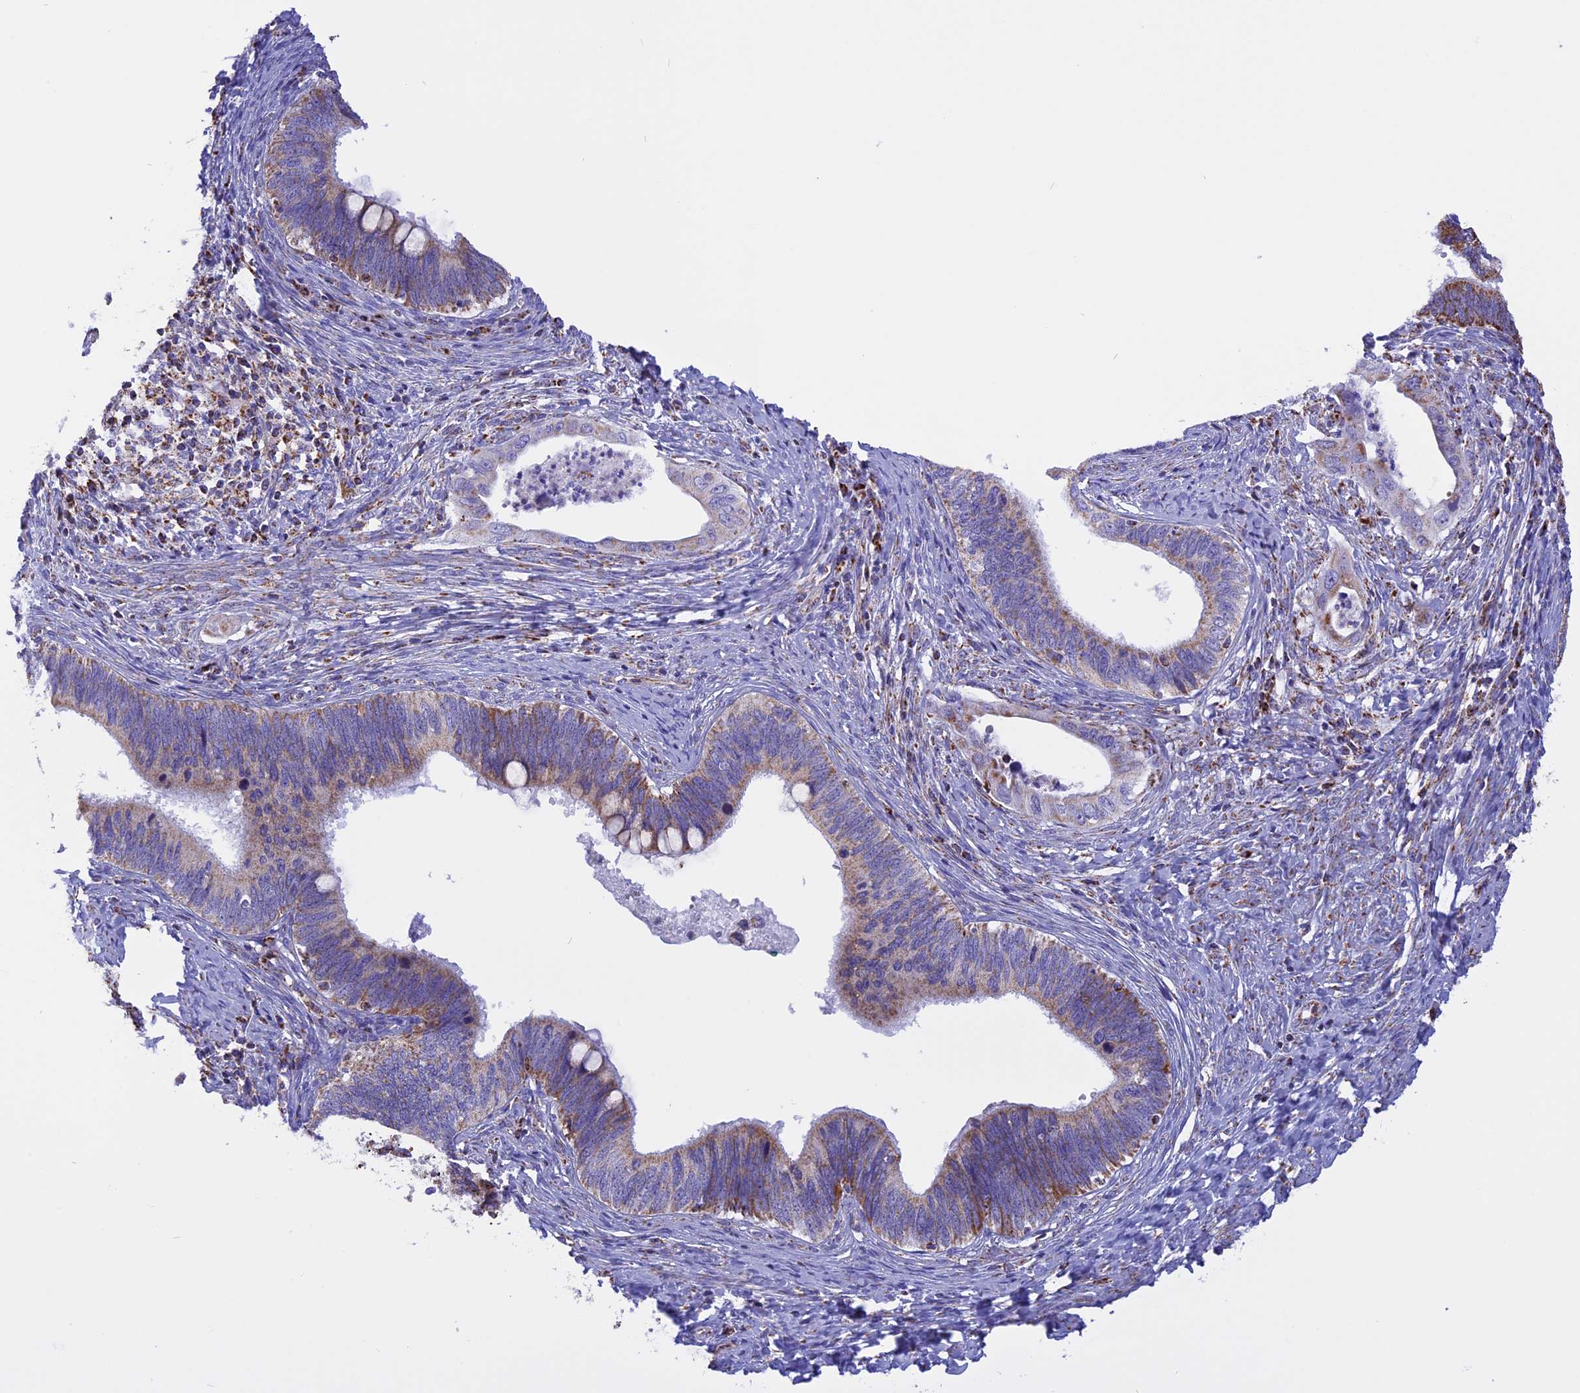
{"staining": {"intensity": "moderate", "quantity": "25%-75%", "location": "cytoplasmic/membranous"}, "tissue": "cervical cancer", "cell_type": "Tumor cells", "image_type": "cancer", "snomed": [{"axis": "morphology", "description": "Adenocarcinoma, NOS"}, {"axis": "topography", "description": "Cervix"}], "caption": "A histopathology image of adenocarcinoma (cervical) stained for a protein displays moderate cytoplasmic/membranous brown staining in tumor cells.", "gene": "KCNG1", "patient": {"sex": "female", "age": 42}}